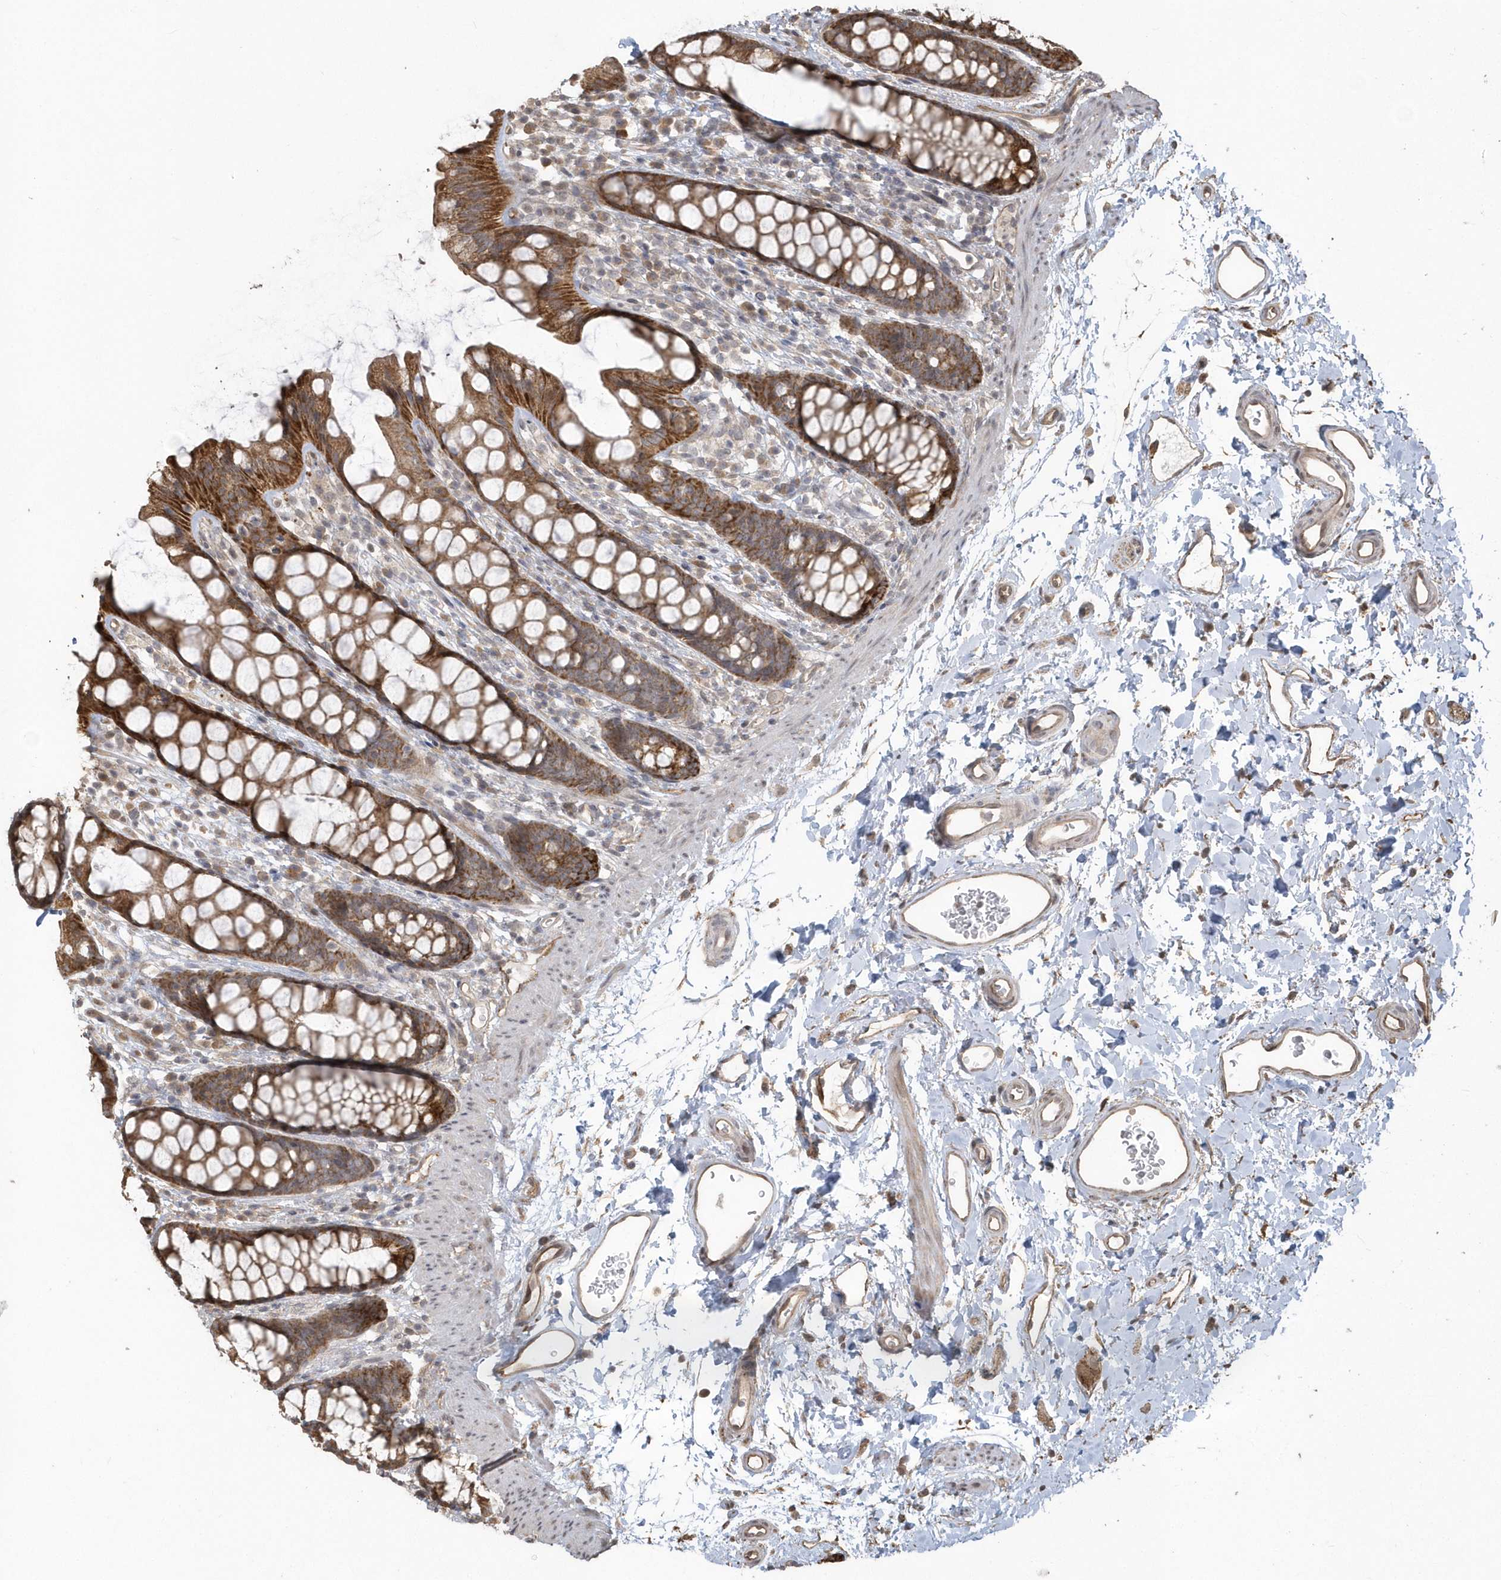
{"staining": {"intensity": "strong", "quantity": ">75%", "location": "cytoplasmic/membranous"}, "tissue": "rectum", "cell_type": "Glandular cells", "image_type": "normal", "snomed": [{"axis": "morphology", "description": "Normal tissue, NOS"}, {"axis": "topography", "description": "Rectum"}], "caption": "This image displays immunohistochemistry (IHC) staining of unremarkable human rectum, with high strong cytoplasmic/membranous expression in about >75% of glandular cells.", "gene": "HERPUD1", "patient": {"sex": "female", "age": 65}}